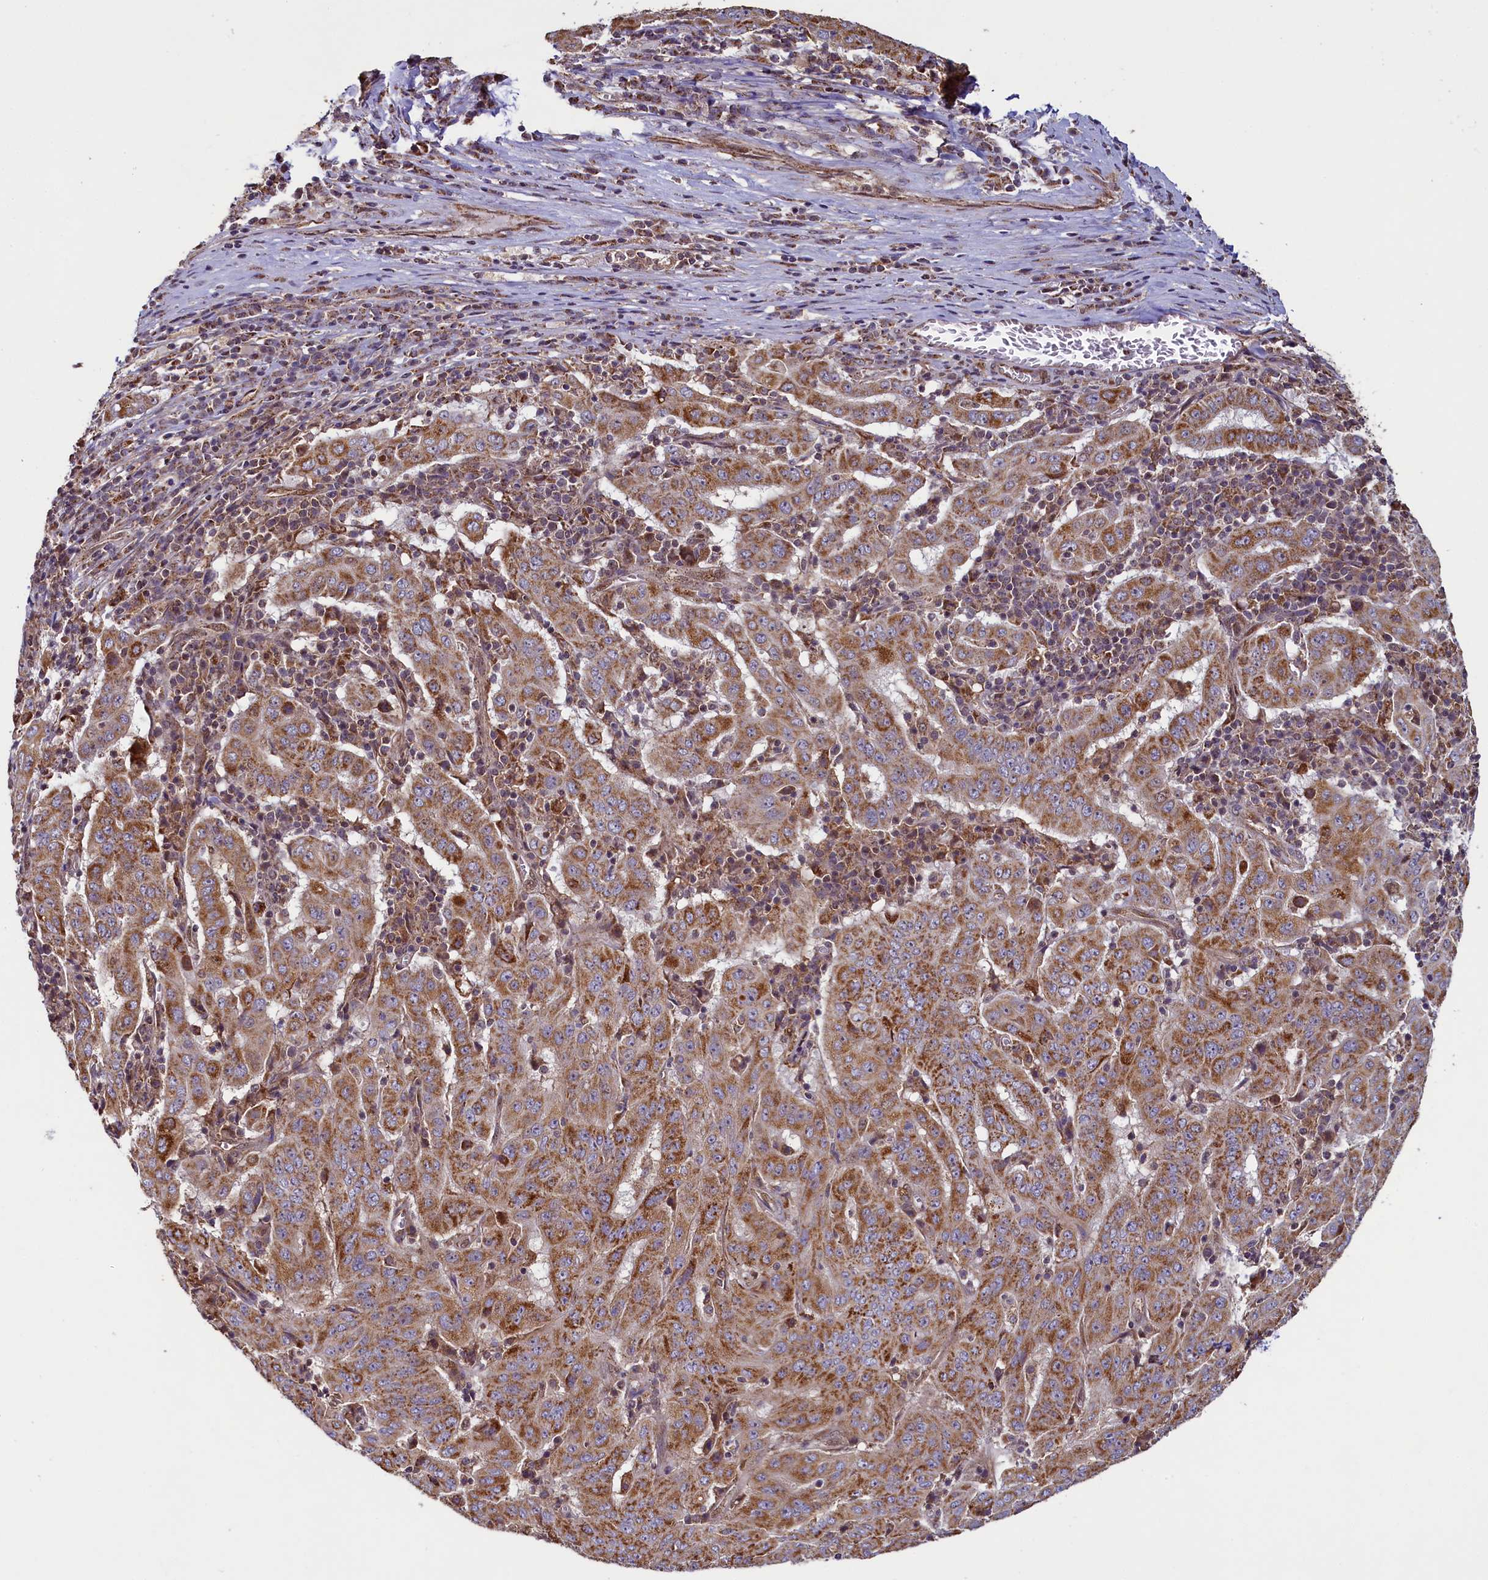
{"staining": {"intensity": "moderate", "quantity": ">75%", "location": "cytoplasmic/membranous"}, "tissue": "pancreatic cancer", "cell_type": "Tumor cells", "image_type": "cancer", "snomed": [{"axis": "morphology", "description": "Adenocarcinoma, NOS"}, {"axis": "topography", "description": "Pancreas"}], "caption": "Moderate cytoplasmic/membranous positivity is present in about >75% of tumor cells in pancreatic adenocarcinoma.", "gene": "ZNF577", "patient": {"sex": "male", "age": 63}}